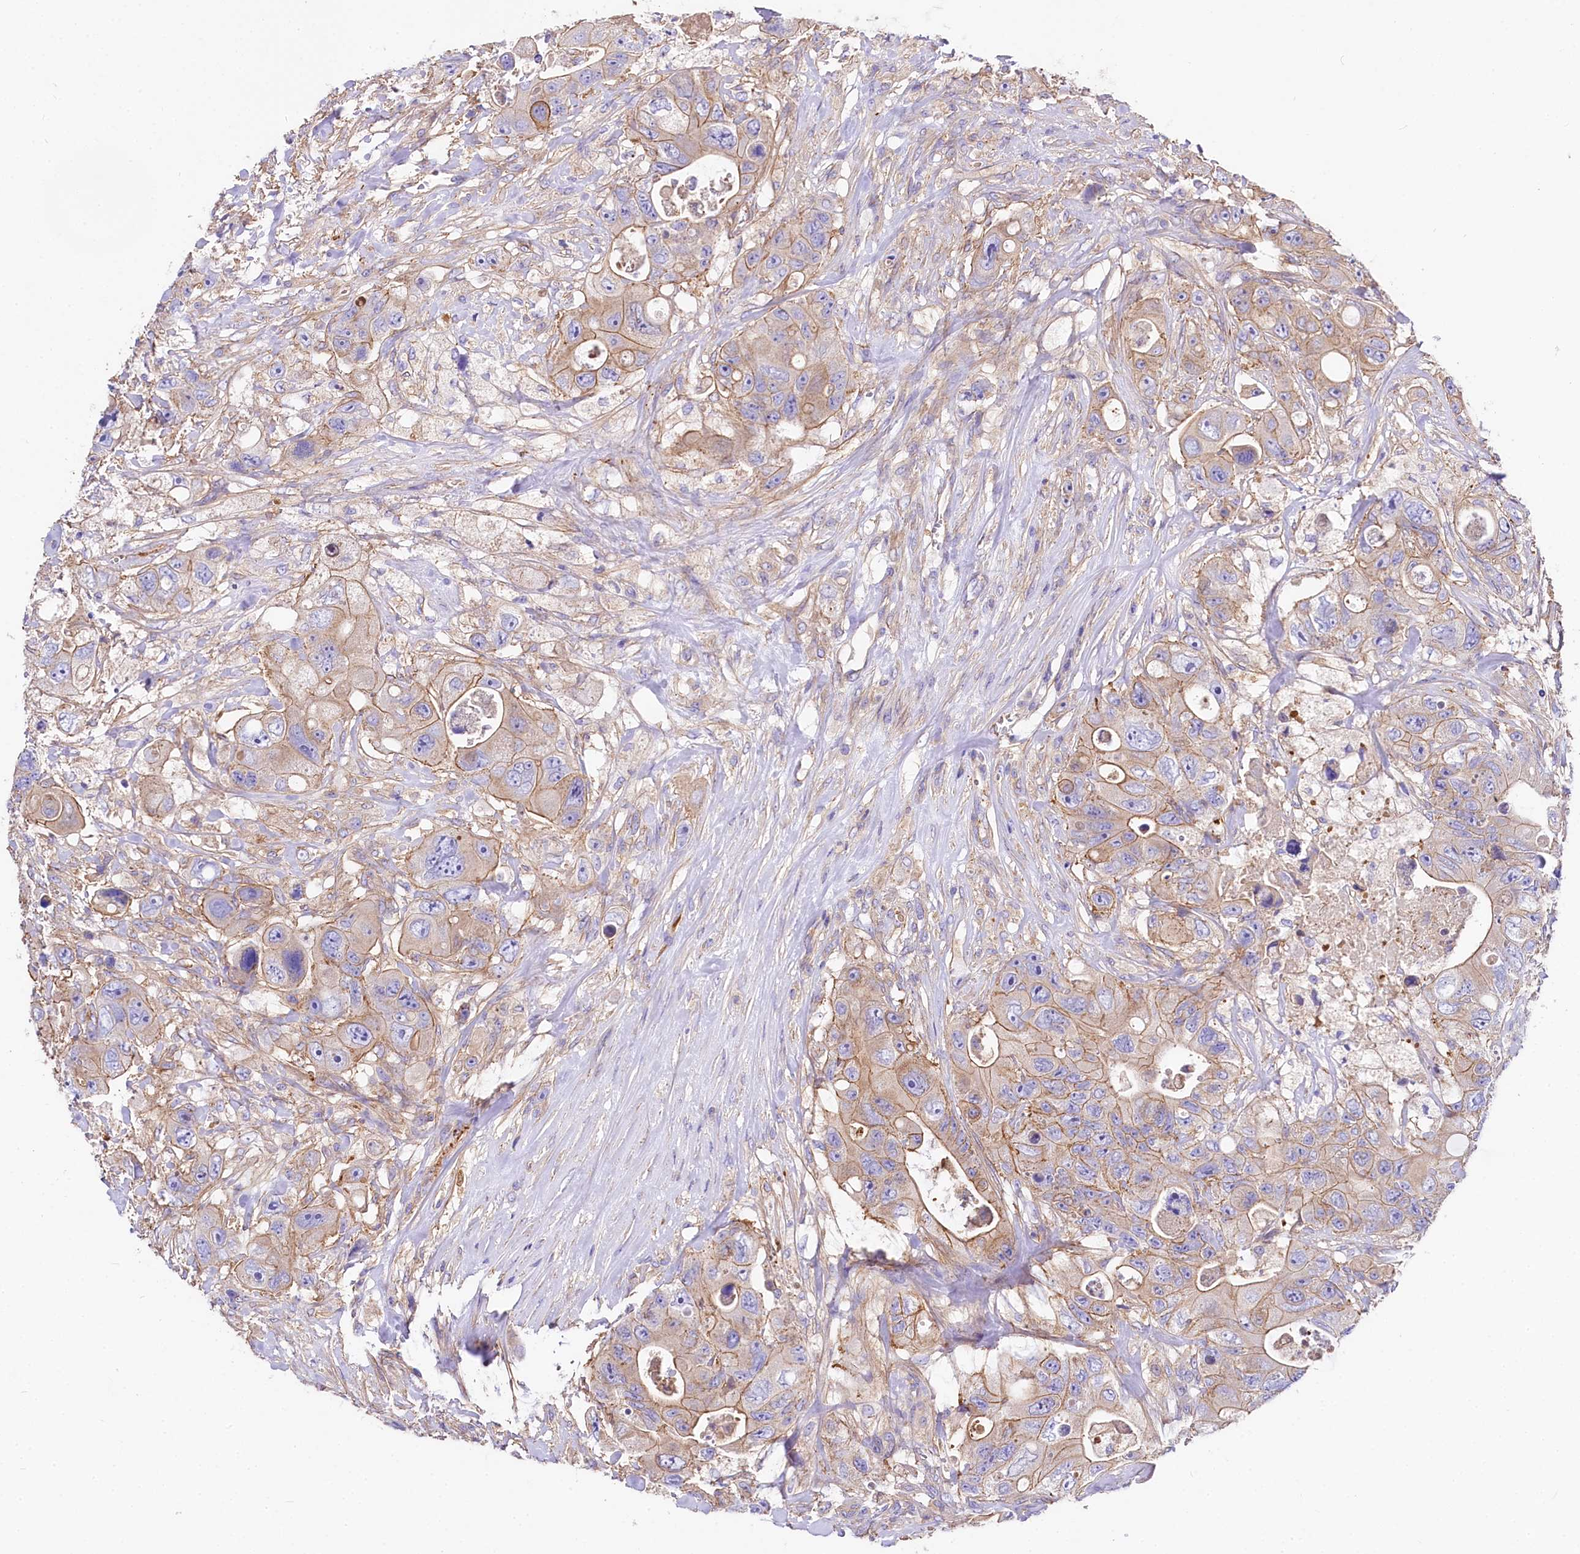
{"staining": {"intensity": "moderate", "quantity": ">75%", "location": "cytoplasmic/membranous"}, "tissue": "colorectal cancer", "cell_type": "Tumor cells", "image_type": "cancer", "snomed": [{"axis": "morphology", "description": "Adenocarcinoma, NOS"}, {"axis": "topography", "description": "Colon"}], "caption": "IHC image of neoplastic tissue: human colorectal cancer stained using immunohistochemistry exhibits medium levels of moderate protein expression localized specifically in the cytoplasmic/membranous of tumor cells, appearing as a cytoplasmic/membranous brown color.", "gene": "FCHSD2", "patient": {"sex": "female", "age": 46}}